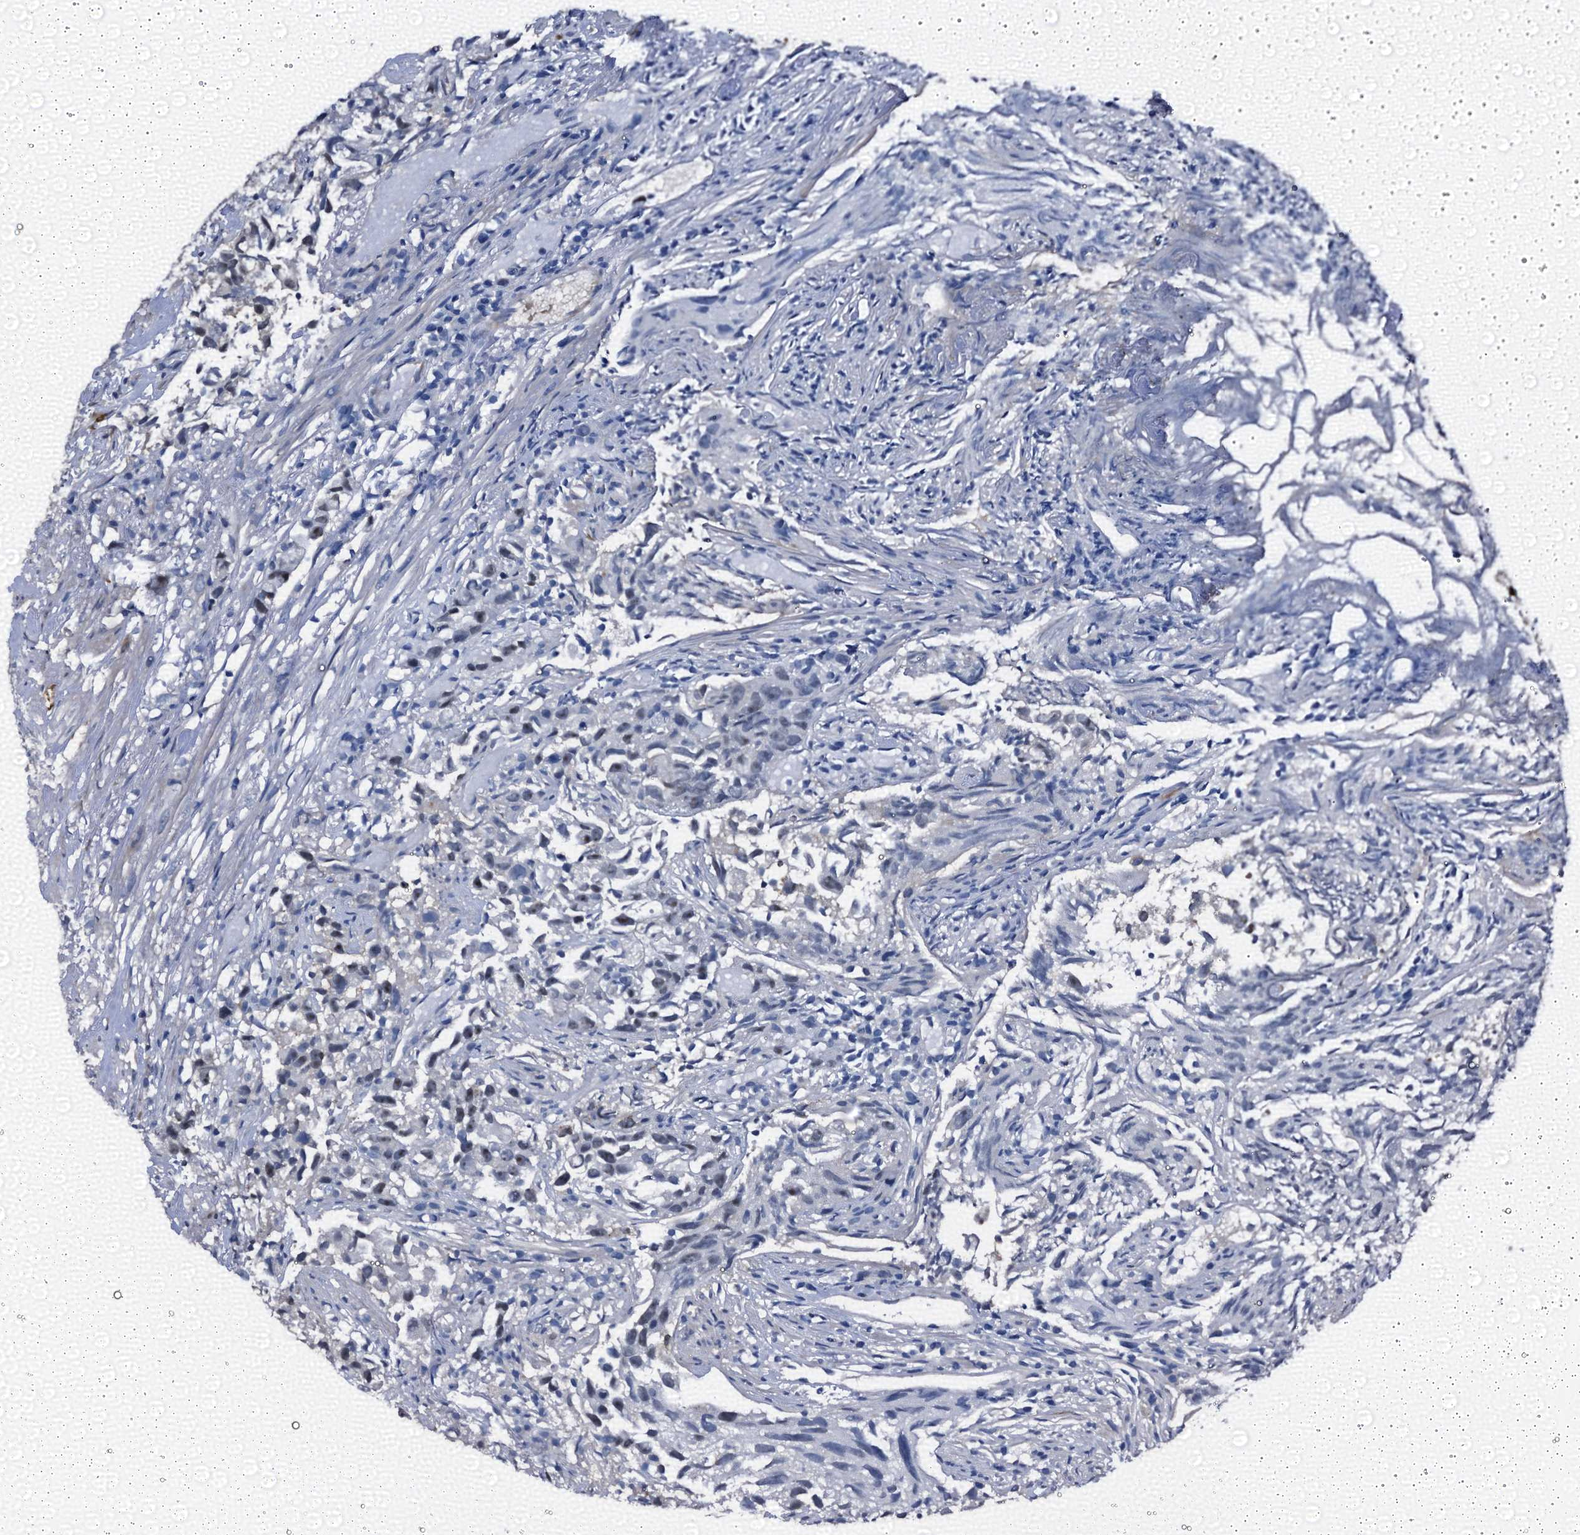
{"staining": {"intensity": "negative", "quantity": "none", "location": "none"}, "tissue": "urothelial cancer", "cell_type": "Tumor cells", "image_type": "cancer", "snomed": [{"axis": "morphology", "description": "Urothelial carcinoma, High grade"}, {"axis": "topography", "description": "Urinary bladder"}], "caption": "Urothelial cancer was stained to show a protein in brown. There is no significant staining in tumor cells. (IHC, brightfield microscopy, high magnification).", "gene": "EMG1", "patient": {"sex": "female", "age": 75}}